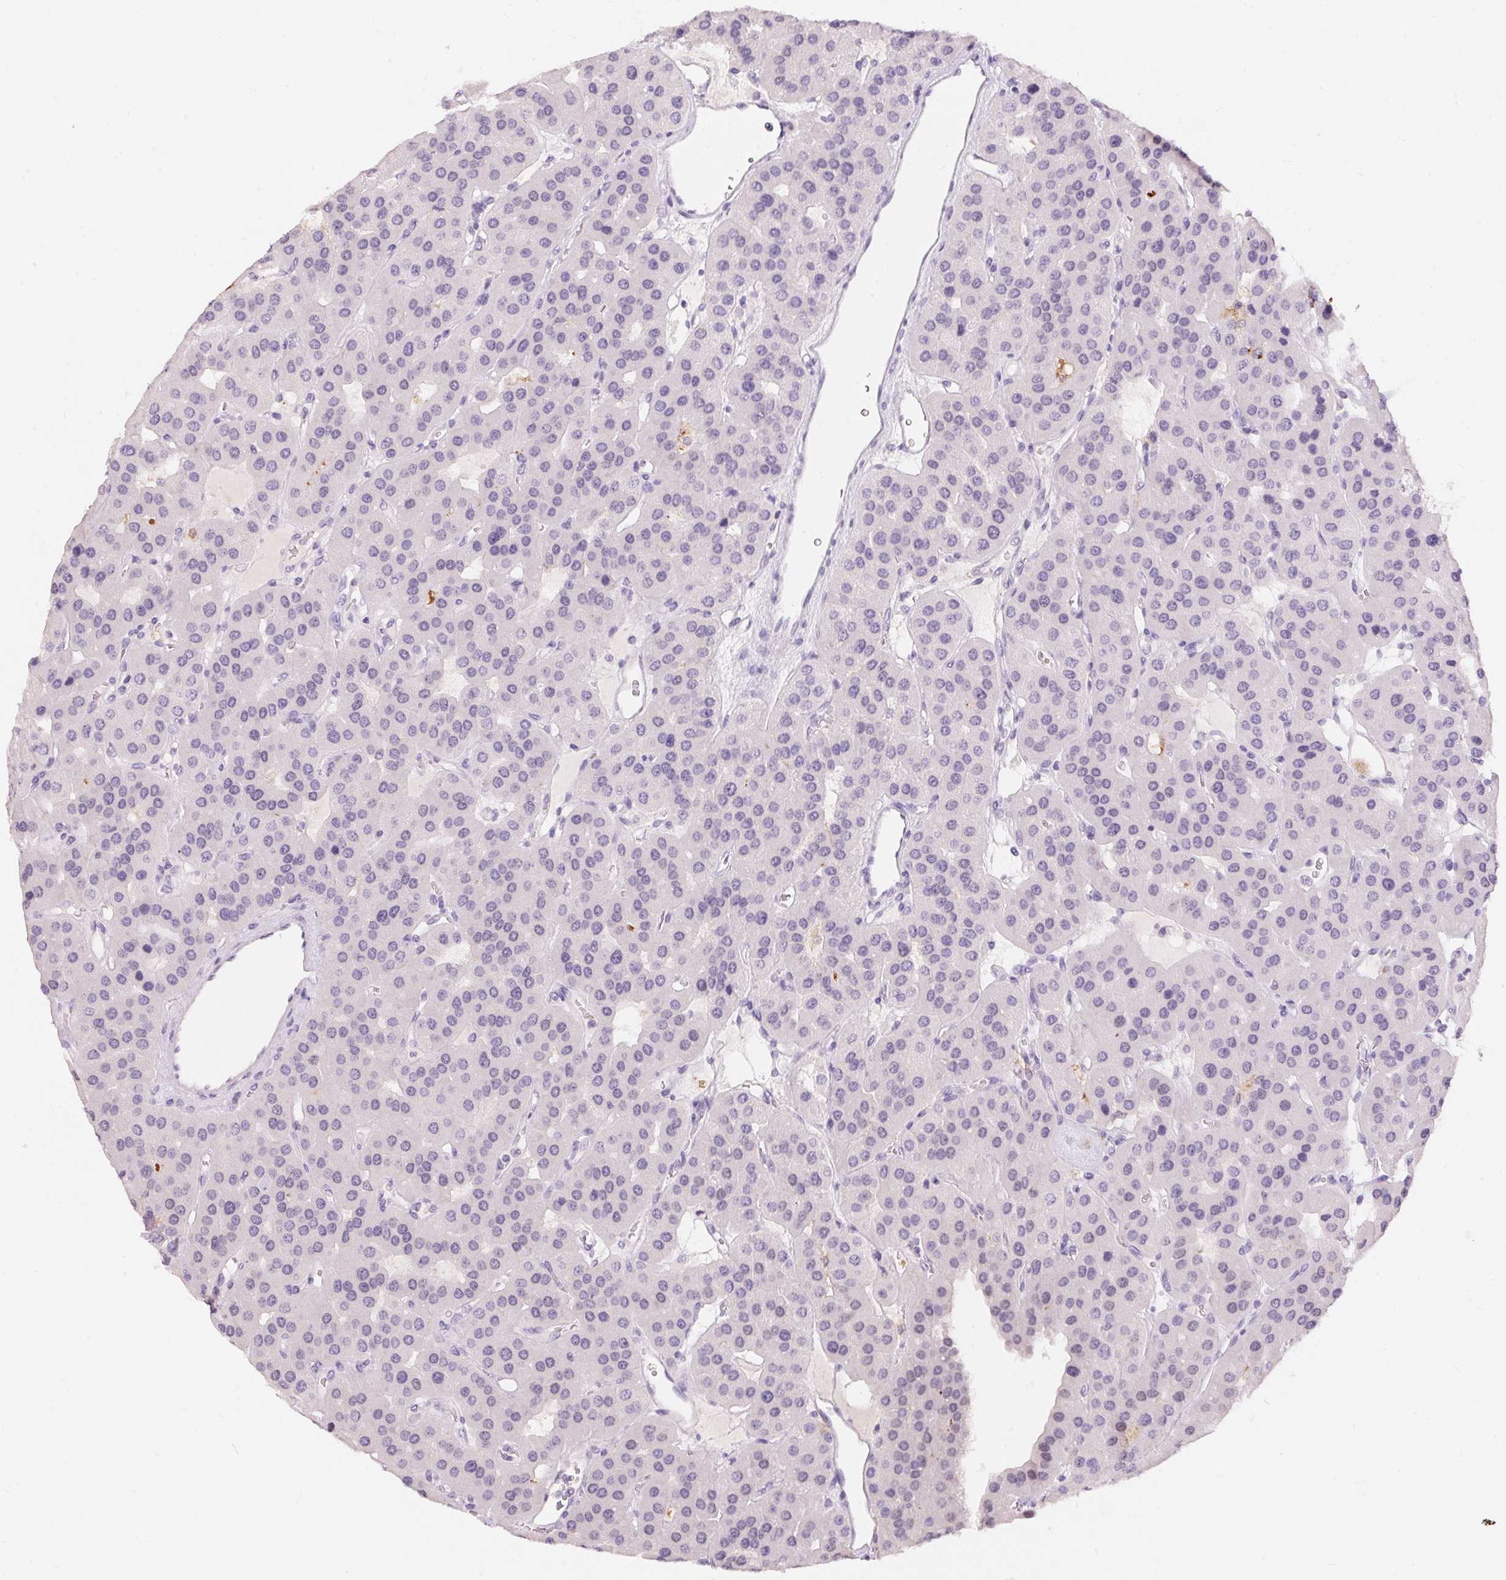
{"staining": {"intensity": "negative", "quantity": "none", "location": "none"}, "tissue": "parathyroid gland", "cell_type": "Glandular cells", "image_type": "normal", "snomed": [{"axis": "morphology", "description": "Normal tissue, NOS"}, {"axis": "morphology", "description": "Adenoma, NOS"}, {"axis": "topography", "description": "Parathyroid gland"}], "caption": "IHC of normal parathyroid gland displays no staining in glandular cells. (Stains: DAB IHC with hematoxylin counter stain, Microscopy: brightfield microscopy at high magnification).", "gene": "PNLIPRP3", "patient": {"sex": "female", "age": 86}}